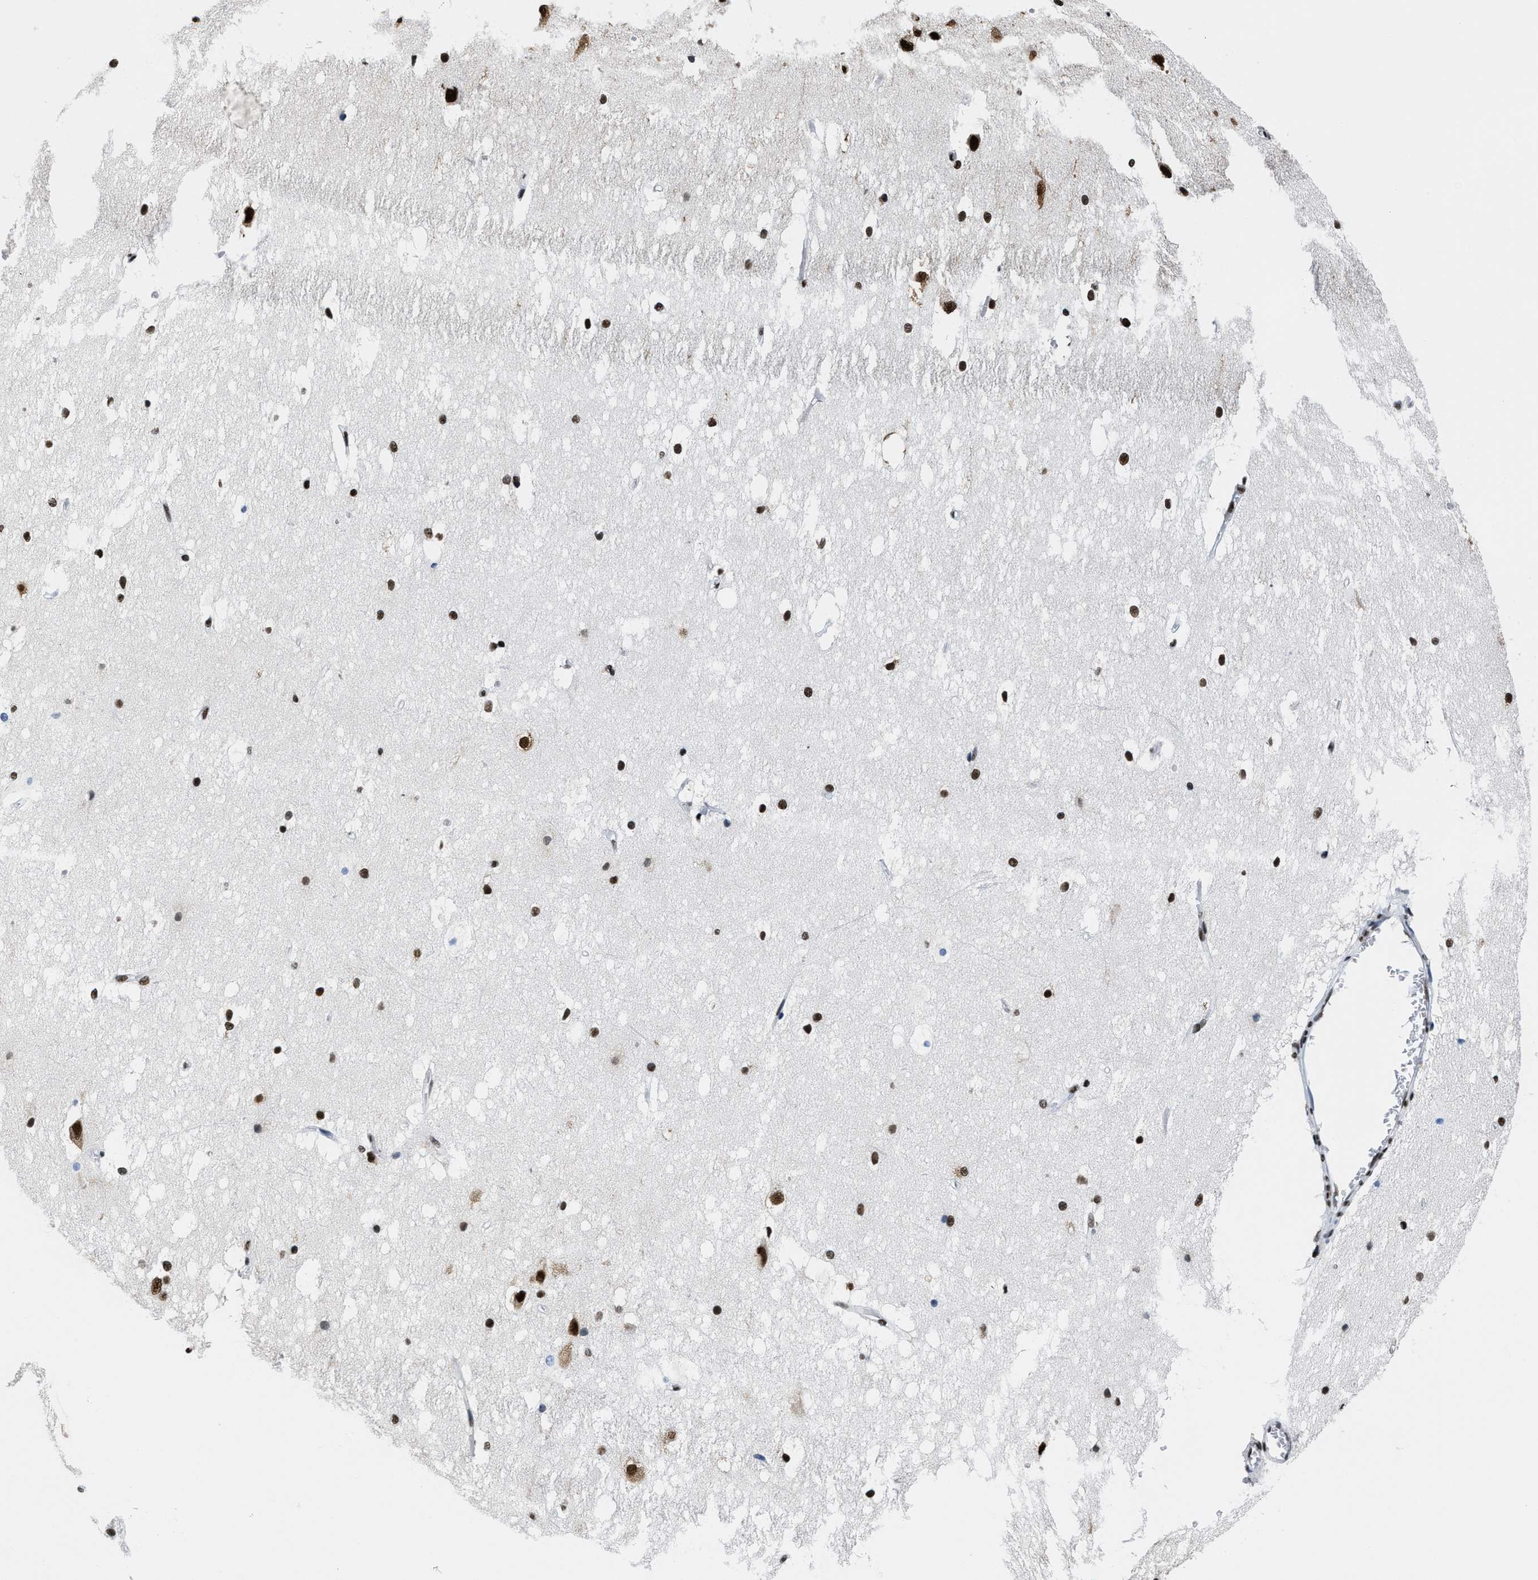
{"staining": {"intensity": "strong", "quantity": ">75%", "location": "nuclear"}, "tissue": "hippocampus", "cell_type": "Glial cells", "image_type": "normal", "snomed": [{"axis": "morphology", "description": "Normal tissue, NOS"}, {"axis": "topography", "description": "Hippocampus"}], "caption": "Immunohistochemistry (DAB) staining of unremarkable hippocampus demonstrates strong nuclear protein positivity in approximately >75% of glial cells.", "gene": "SMARCC2", "patient": {"sex": "female", "age": 19}}